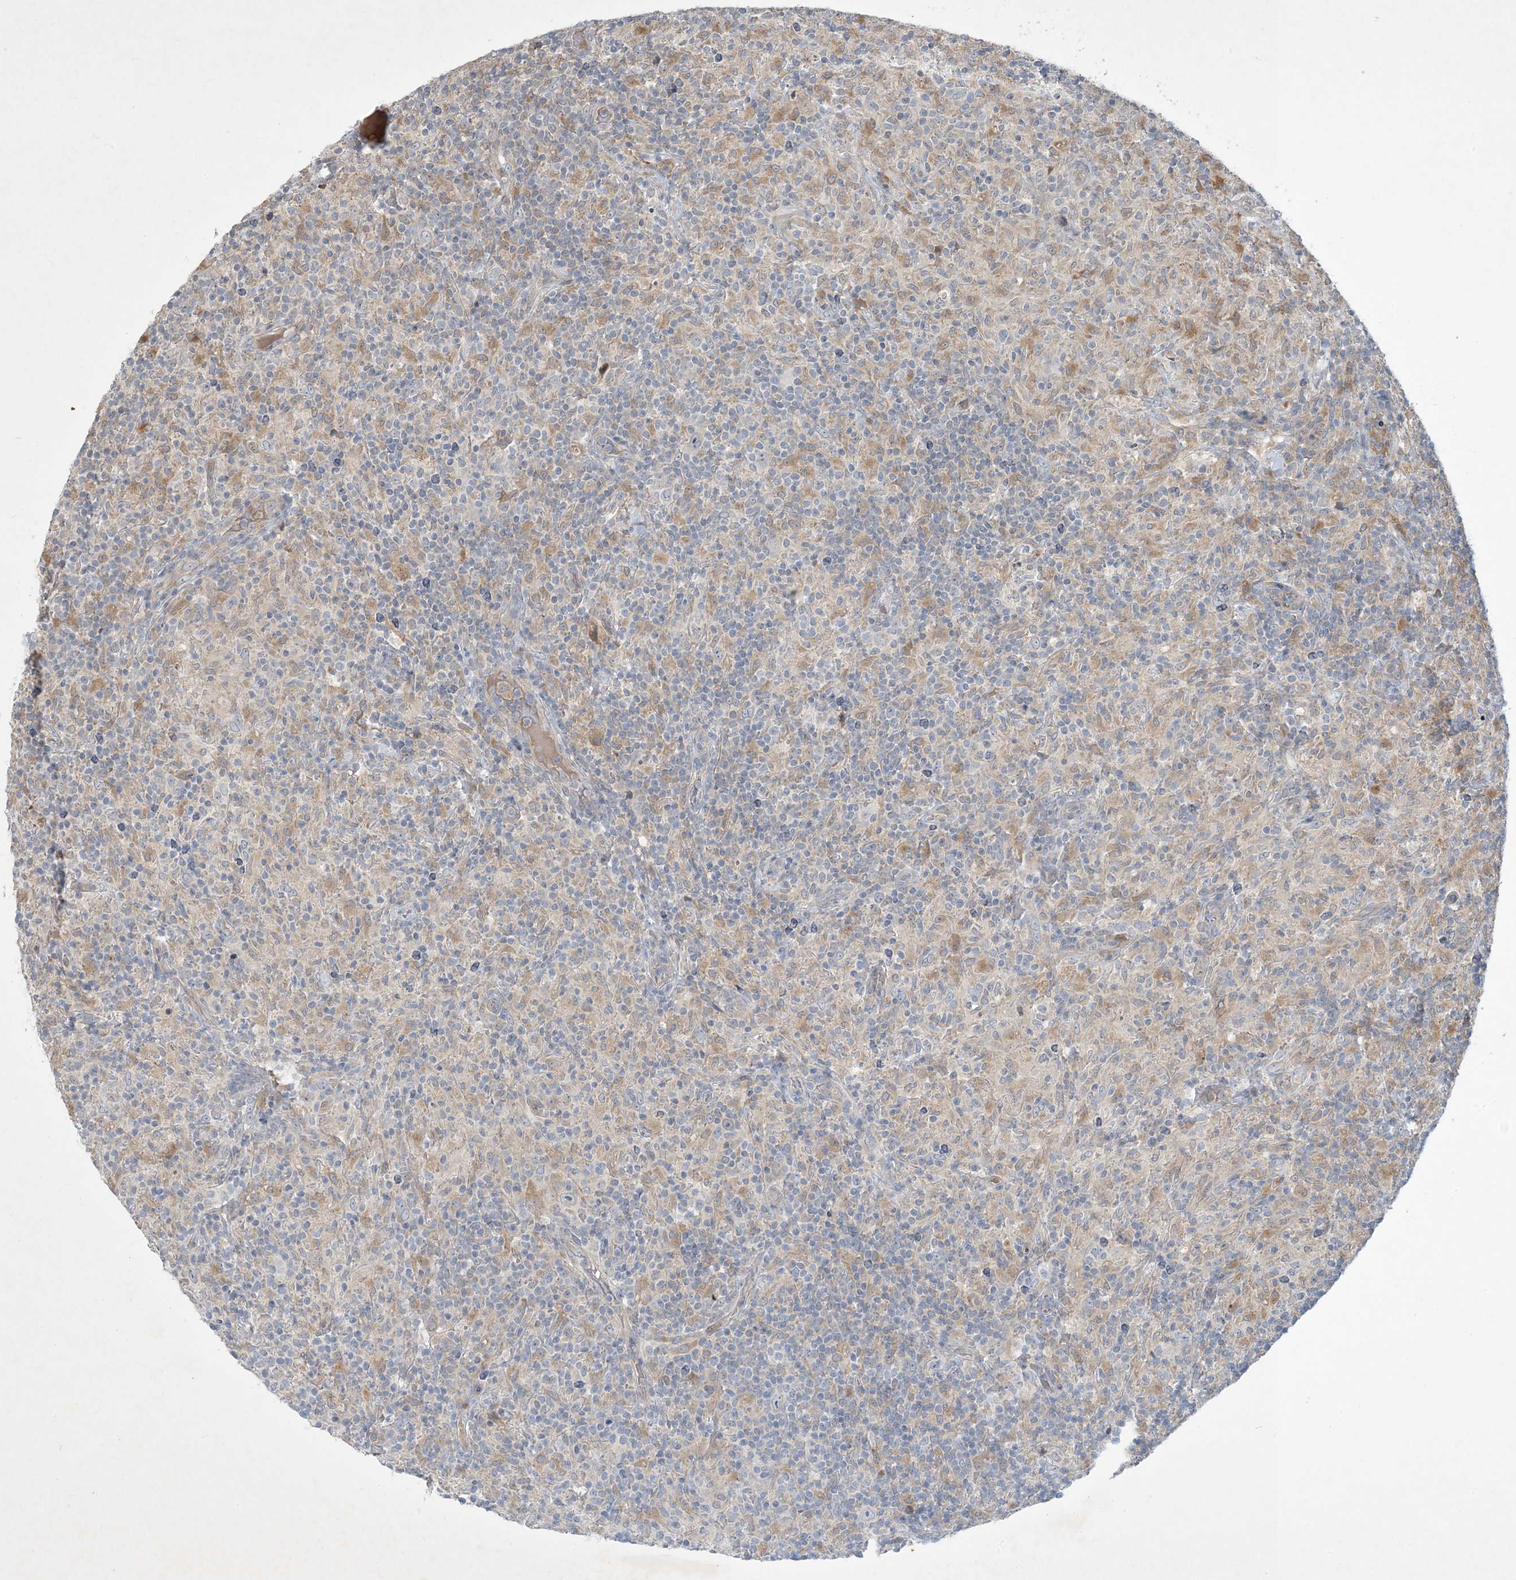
{"staining": {"intensity": "negative", "quantity": "none", "location": "none"}, "tissue": "lymphoma", "cell_type": "Tumor cells", "image_type": "cancer", "snomed": [{"axis": "morphology", "description": "Hodgkin's disease, NOS"}, {"axis": "topography", "description": "Lymph node"}], "caption": "High magnification brightfield microscopy of lymphoma stained with DAB (3,3'-diaminobenzidine) (brown) and counterstained with hematoxylin (blue): tumor cells show no significant expression.", "gene": "MRPS18A", "patient": {"sex": "male", "age": 70}}